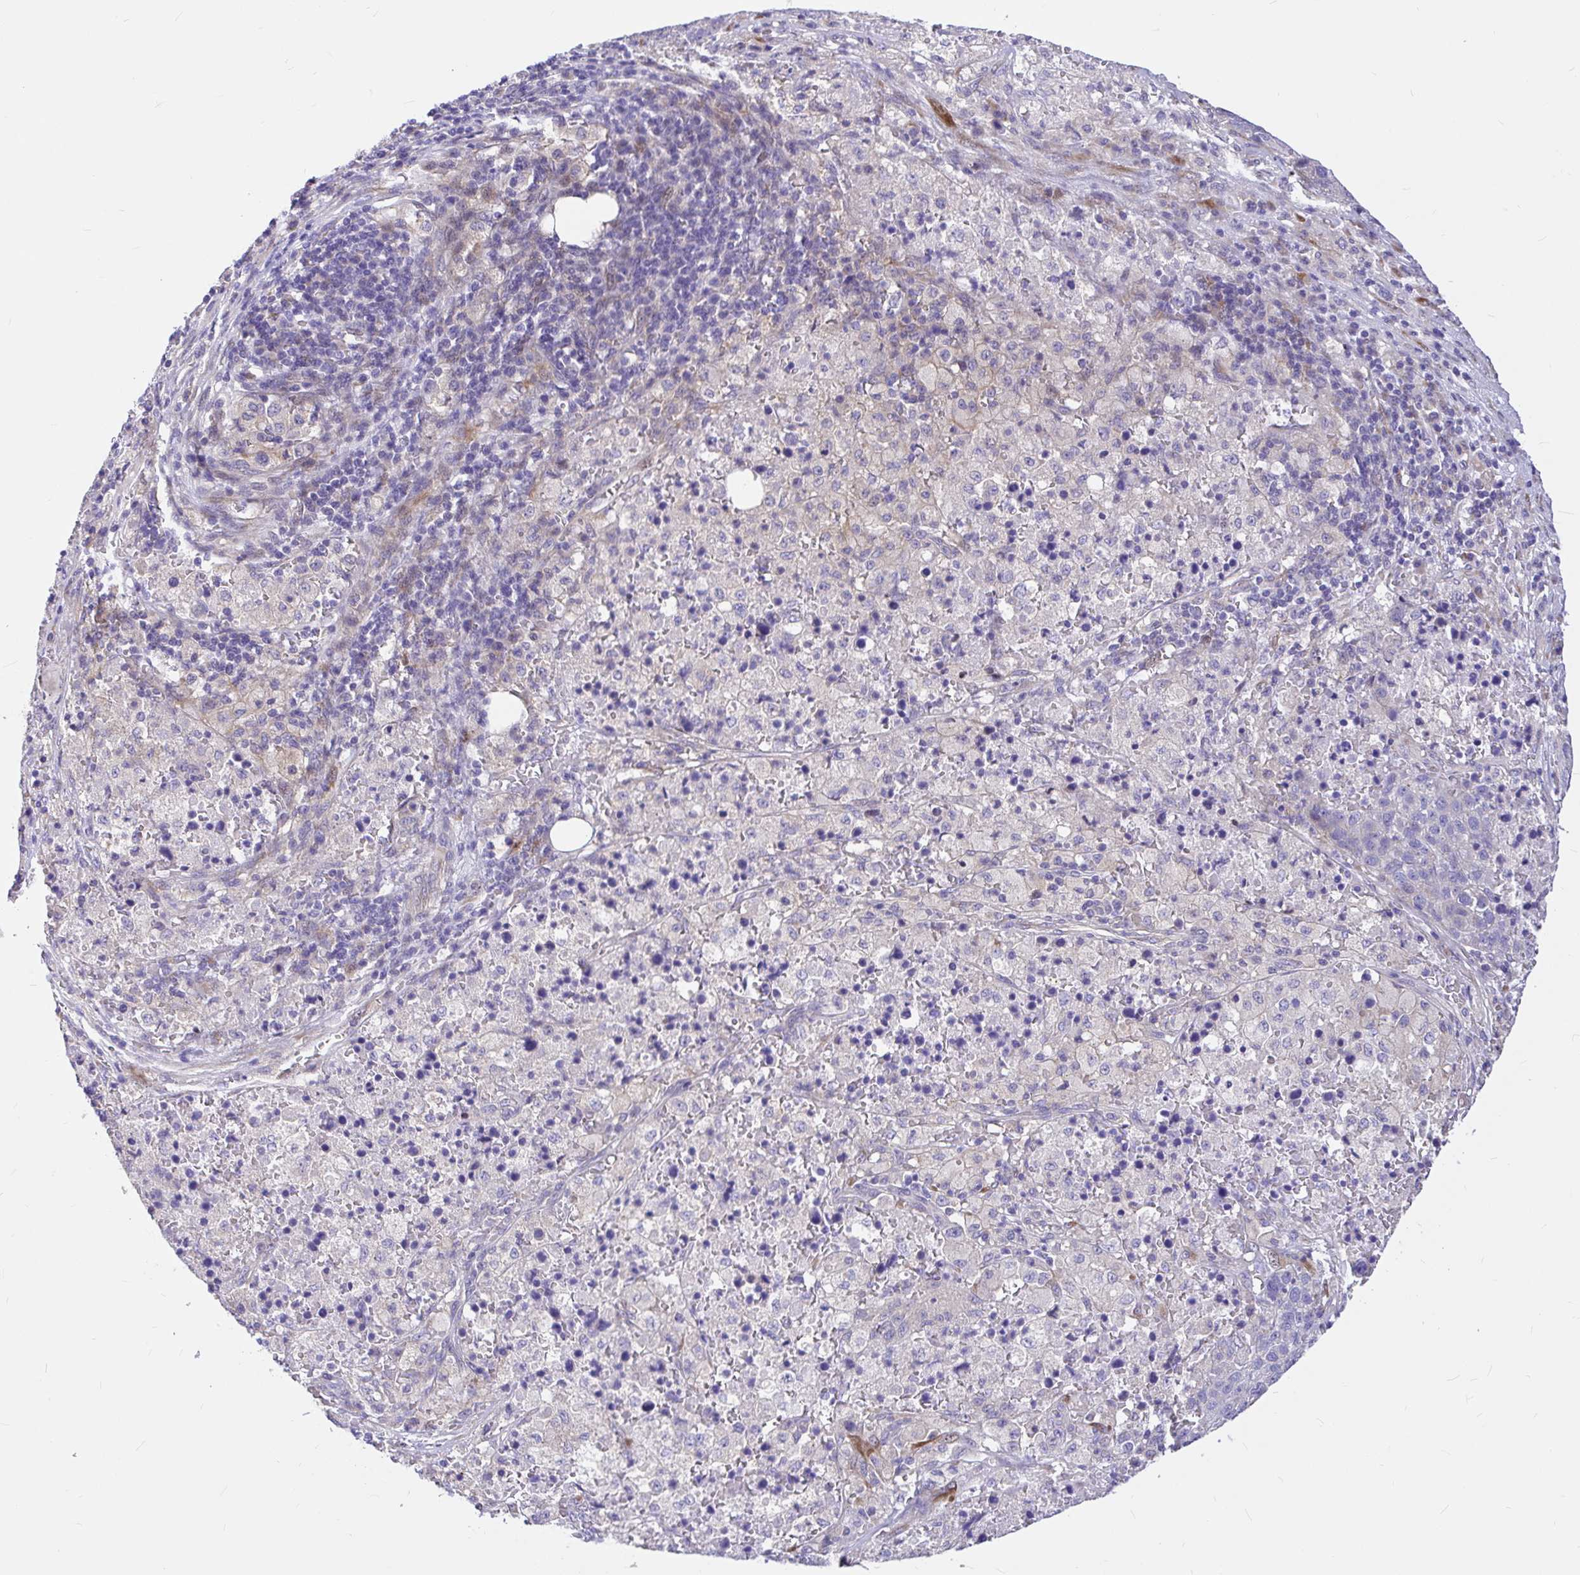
{"staining": {"intensity": "negative", "quantity": "none", "location": "none"}, "tissue": "pancreatic cancer", "cell_type": "Tumor cells", "image_type": "cancer", "snomed": [{"axis": "morphology", "description": "Adenocarcinoma, NOS"}, {"axis": "topography", "description": "Pancreas"}], "caption": "Immunohistochemistry photomicrograph of human adenocarcinoma (pancreatic) stained for a protein (brown), which reveals no positivity in tumor cells. (DAB IHC visualized using brightfield microscopy, high magnification).", "gene": "GABBR2", "patient": {"sex": "female", "age": 61}}